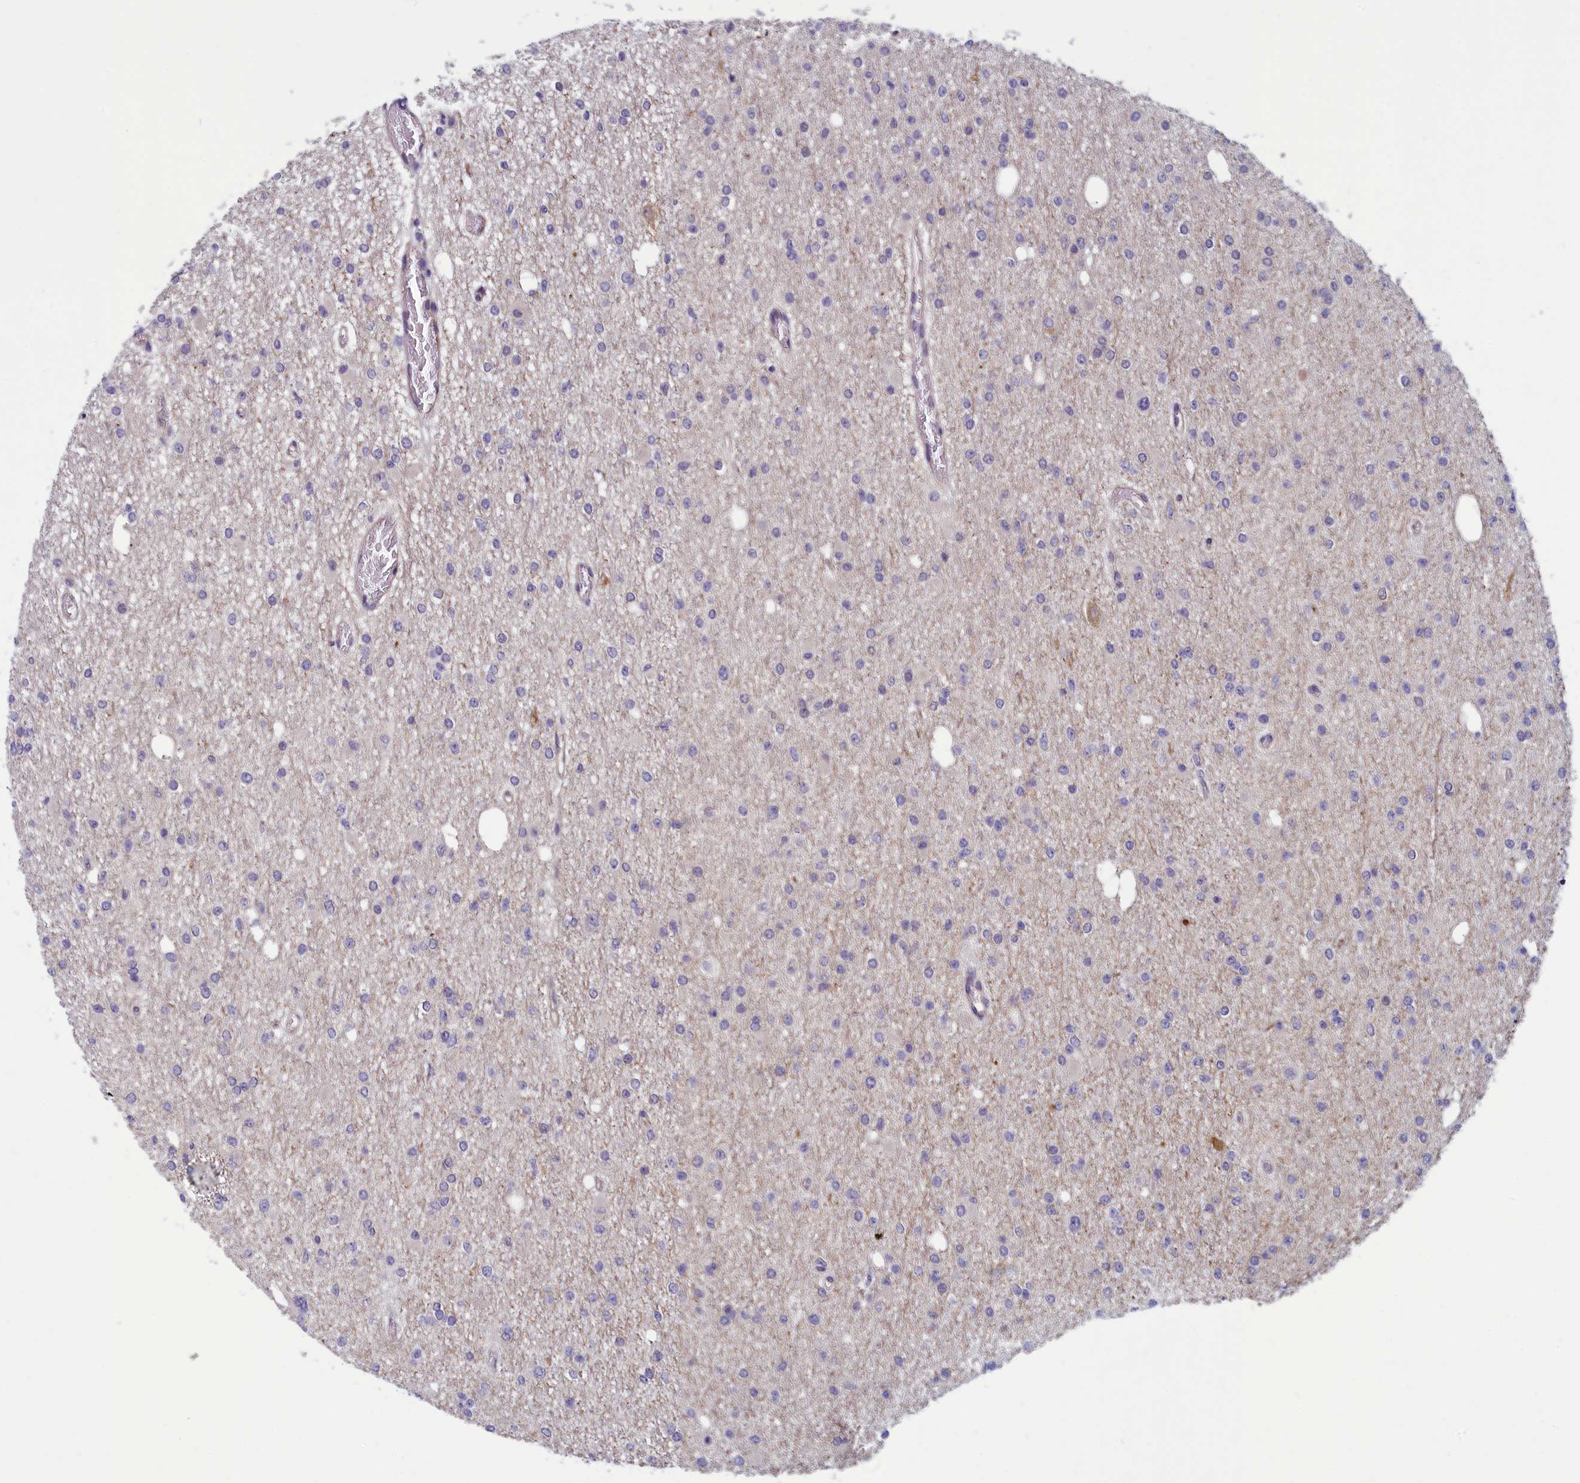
{"staining": {"intensity": "negative", "quantity": "none", "location": "none"}, "tissue": "glioma", "cell_type": "Tumor cells", "image_type": "cancer", "snomed": [{"axis": "morphology", "description": "Glioma, malignant, Low grade"}, {"axis": "topography", "description": "Brain"}], "caption": "IHC of human glioma shows no positivity in tumor cells.", "gene": "HECA", "patient": {"sex": "female", "age": 22}}